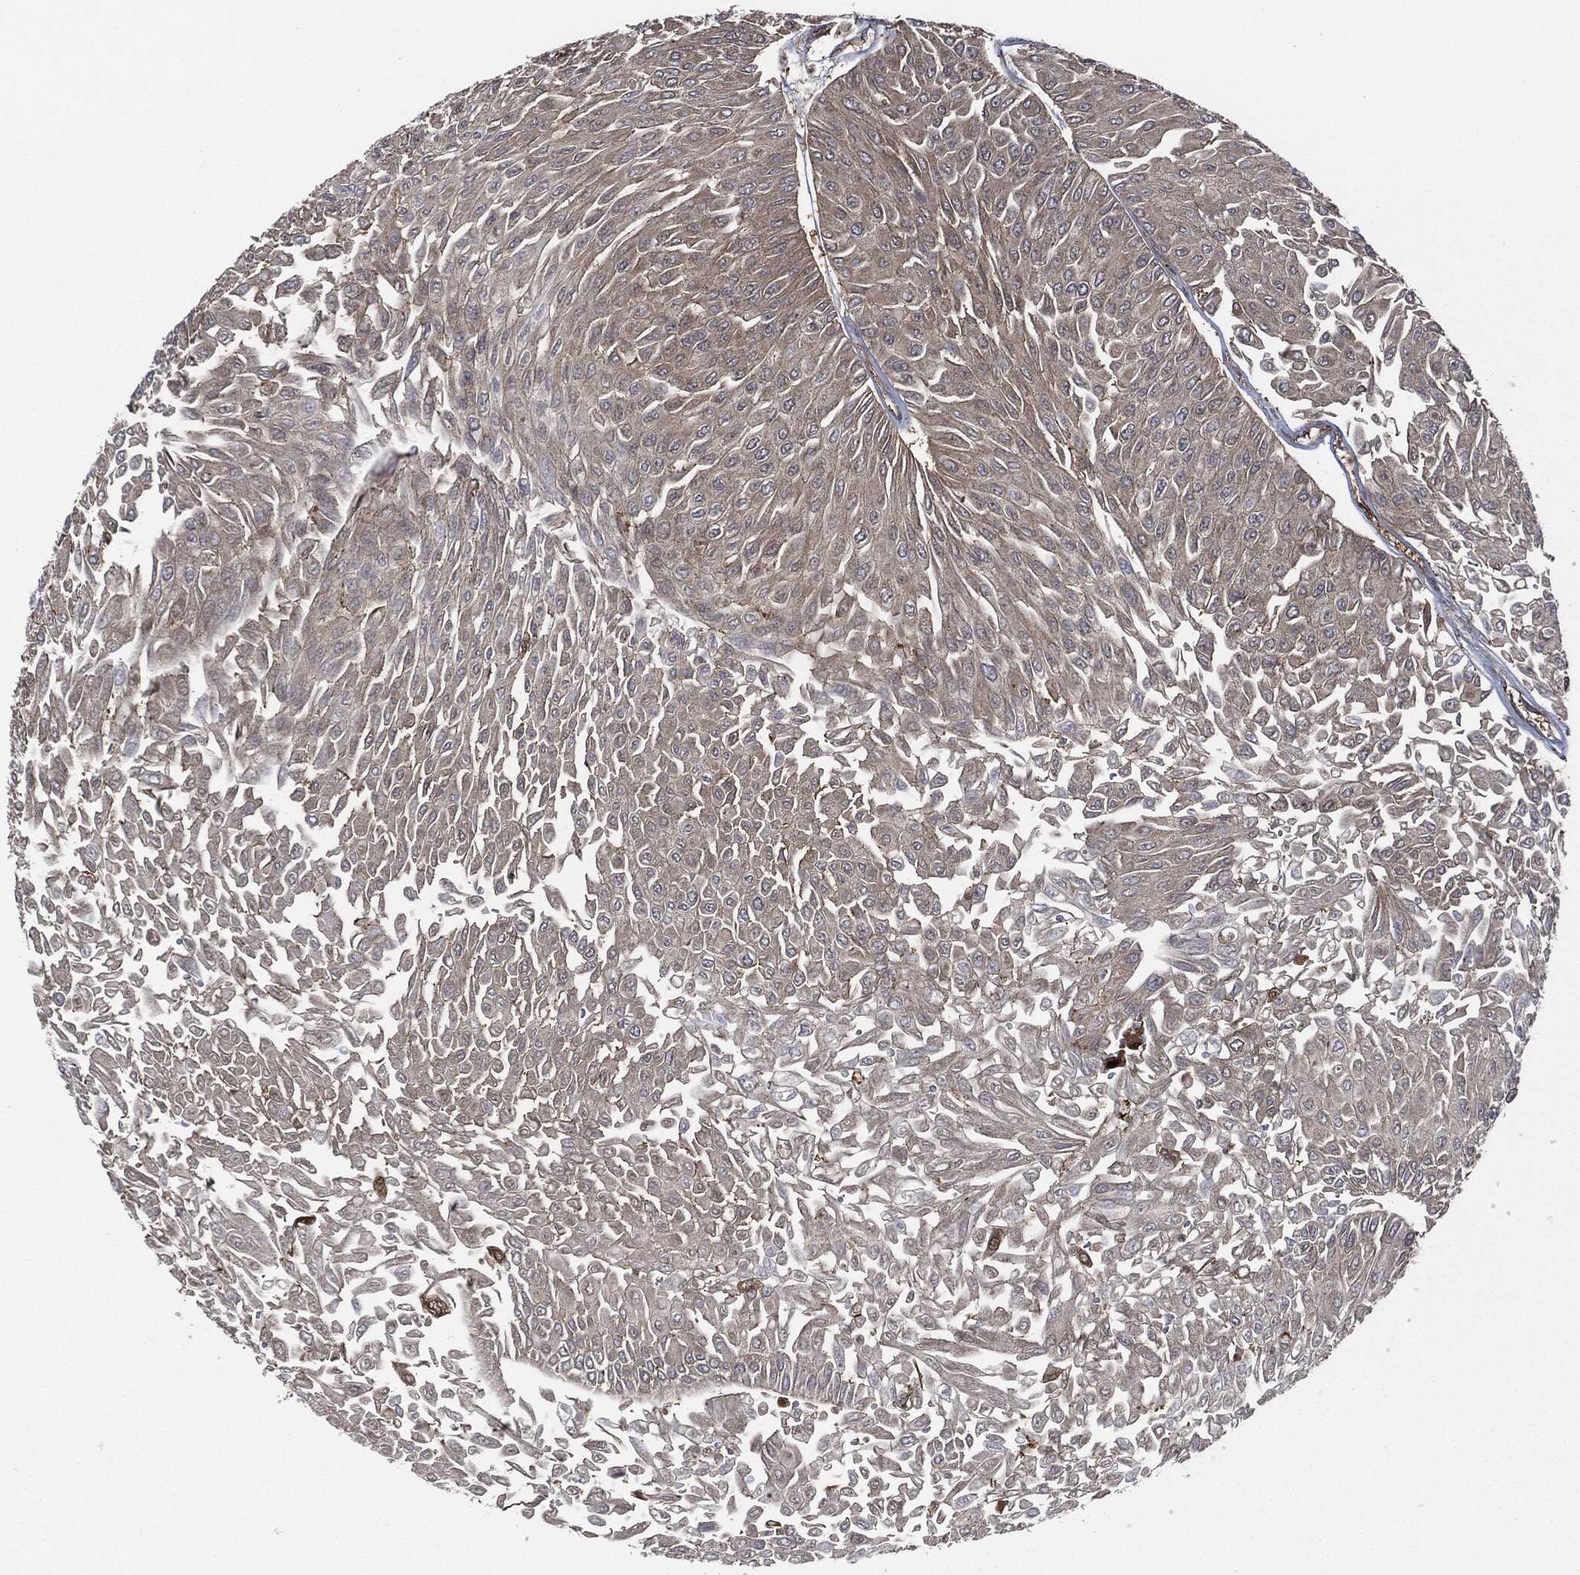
{"staining": {"intensity": "strong", "quantity": "25%-75%", "location": "cytoplasmic/membranous"}, "tissue": "urothelial cancer", "cell_type": "Tumor cells", "image_type": "cancer", "snomed": [{"axis": "morphology", "description": "Urothelial carcinoma, Low grade"}, {"axis": "topography", "description": "Urinary bladder"}], "caption": "Urothelial cancer stained for a protein demonstrates strong cytoplasmic/membranous positivity in tumor cells. (DAB IHC, brown staining for protein, blue staining for nuclei).", "gene": "DCTN1", "patient": {"sex": "male", "age": 67}}